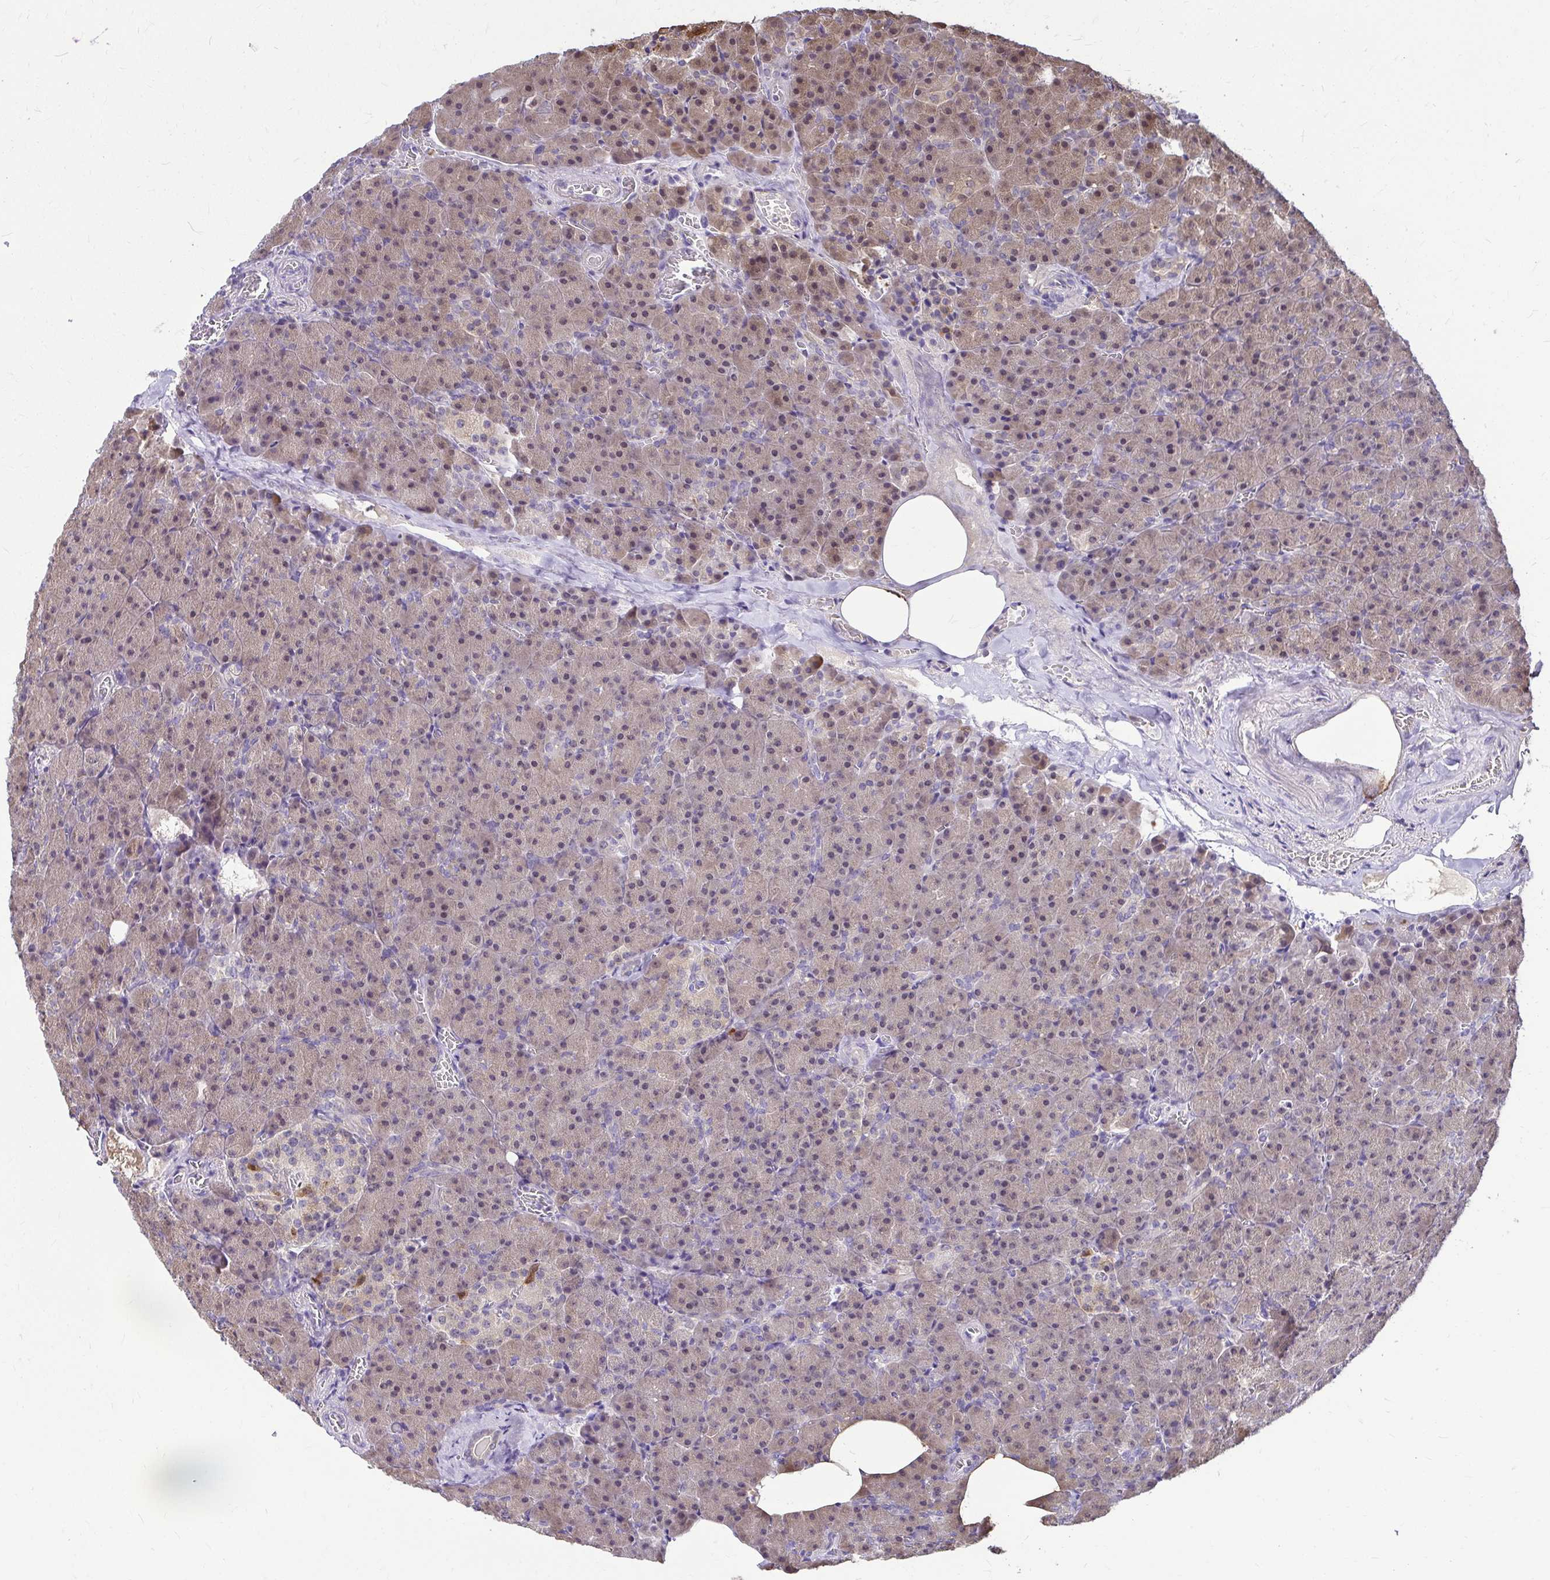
{"staining": {"intensity": "moderate", "quantity": "25%-75%", "location": "cytoplasmic/membranous,nuclear"}, "tissue": "pancreas", "cell_type": "Exocrine glandular cells", "image_type": "normal", "snomed": [{"axis": "morphology", "description": "Normal tissue, NOS"}, {"axis": "topography", "description": "Pancreas"}], "caption": "This photomicrograph displays immunohistochemistry (IHC) staining of normal human pancreas, with medium moderate cytoplasmic/membranous,nuclear positivity in about 25%-75% of exocrine glandular cells.", "gene": "IDH1", "patient": {"sex": "female", "age": 74}}